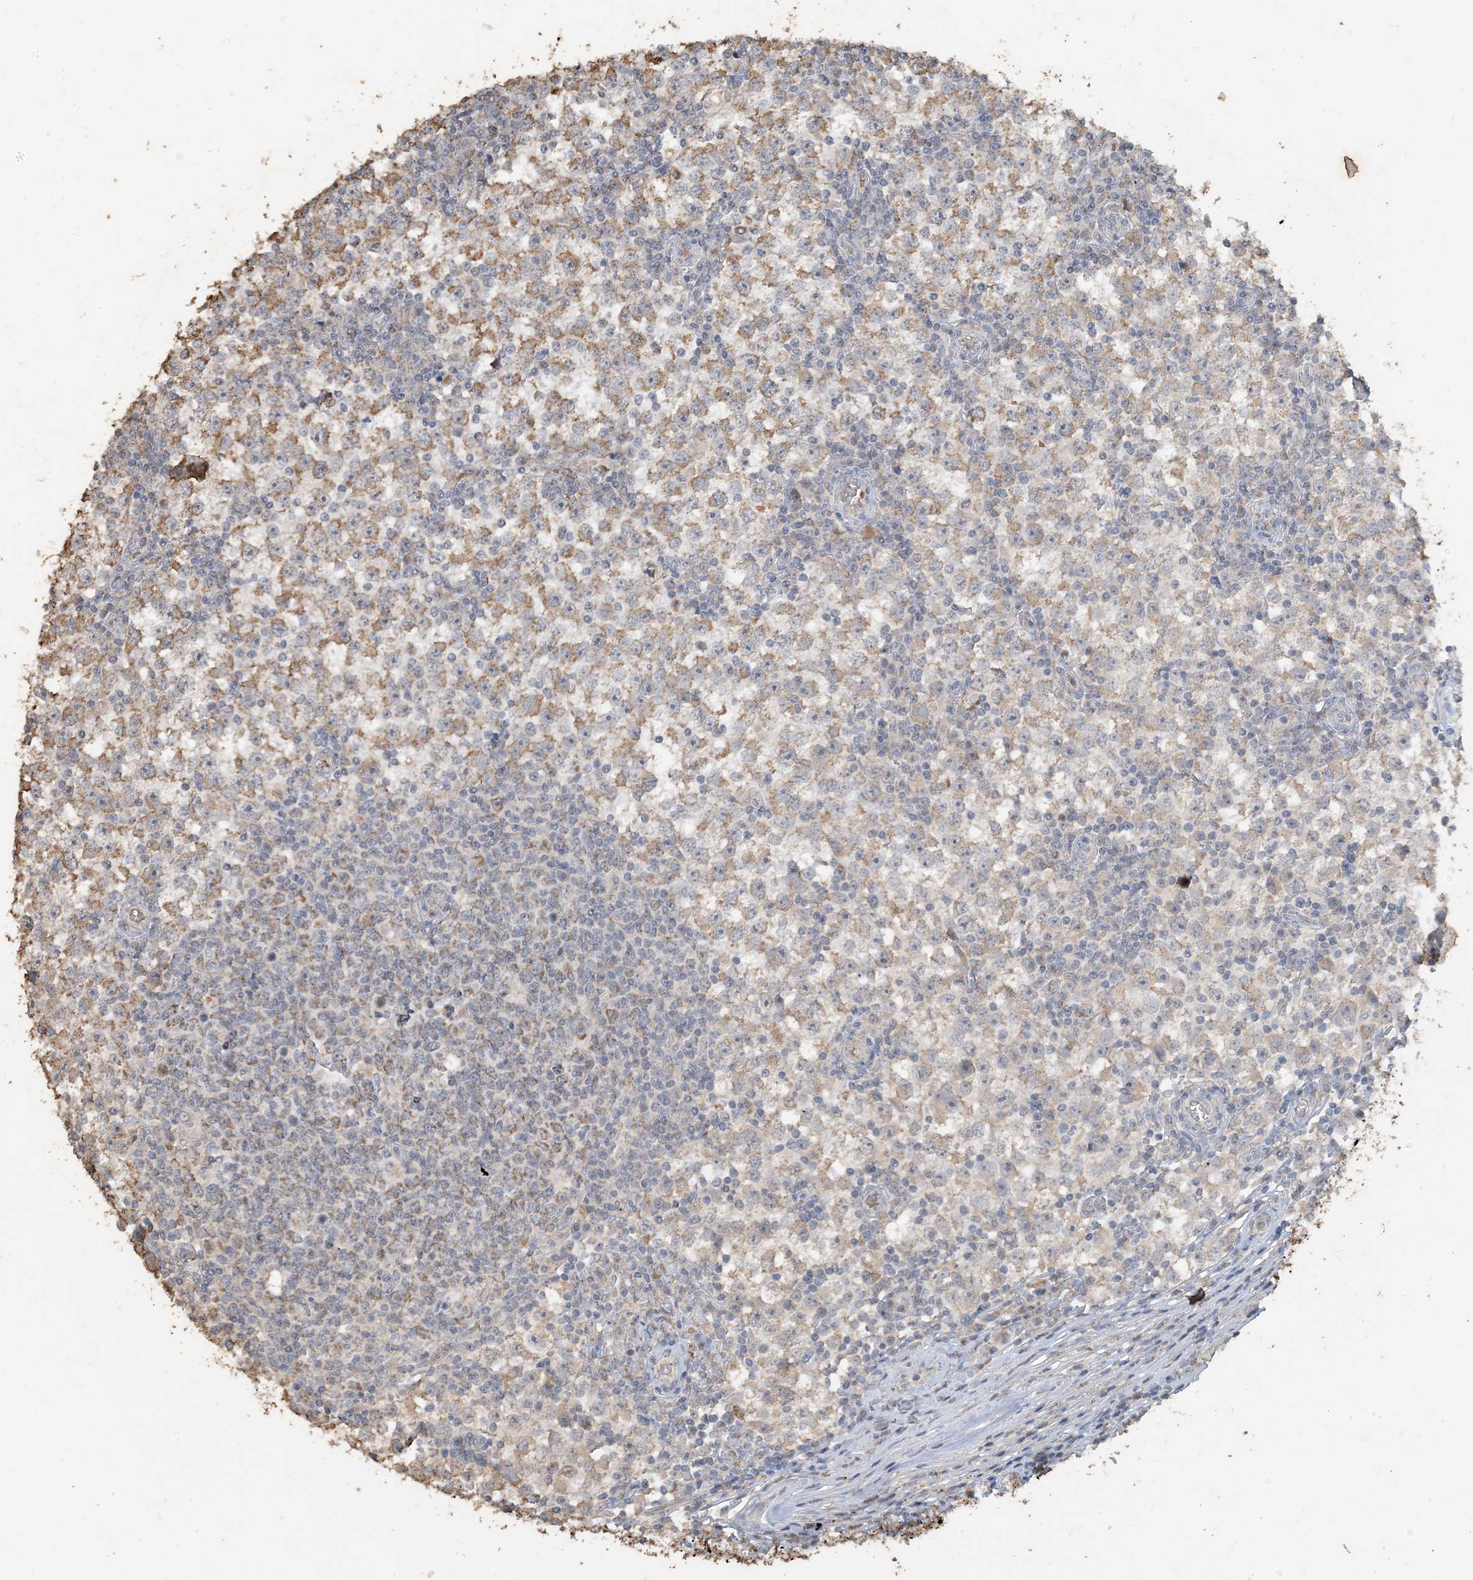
{"staining": {"intensity": "moderate", "quantity": ">75%", "location": "cytoplasmic/membranous"}, "tissue": "testis cancer", "cell_type": "Tumor cells", "image_type": "cancer", "snomed": [{"axis": "morphology", "description": "Seminoma, NOS"}, {"axis": "topography", "description": "Testis"}], "caption": "Moderate cytoplasmic/membranous expression is appreciated in about >75% of tumor cells in testis seminoma. (brown staining indicates protein expression, while blue staining denotes nuclei).", "gene": "SFMBT2", "patient": {"sex": "male", "age": 65}}